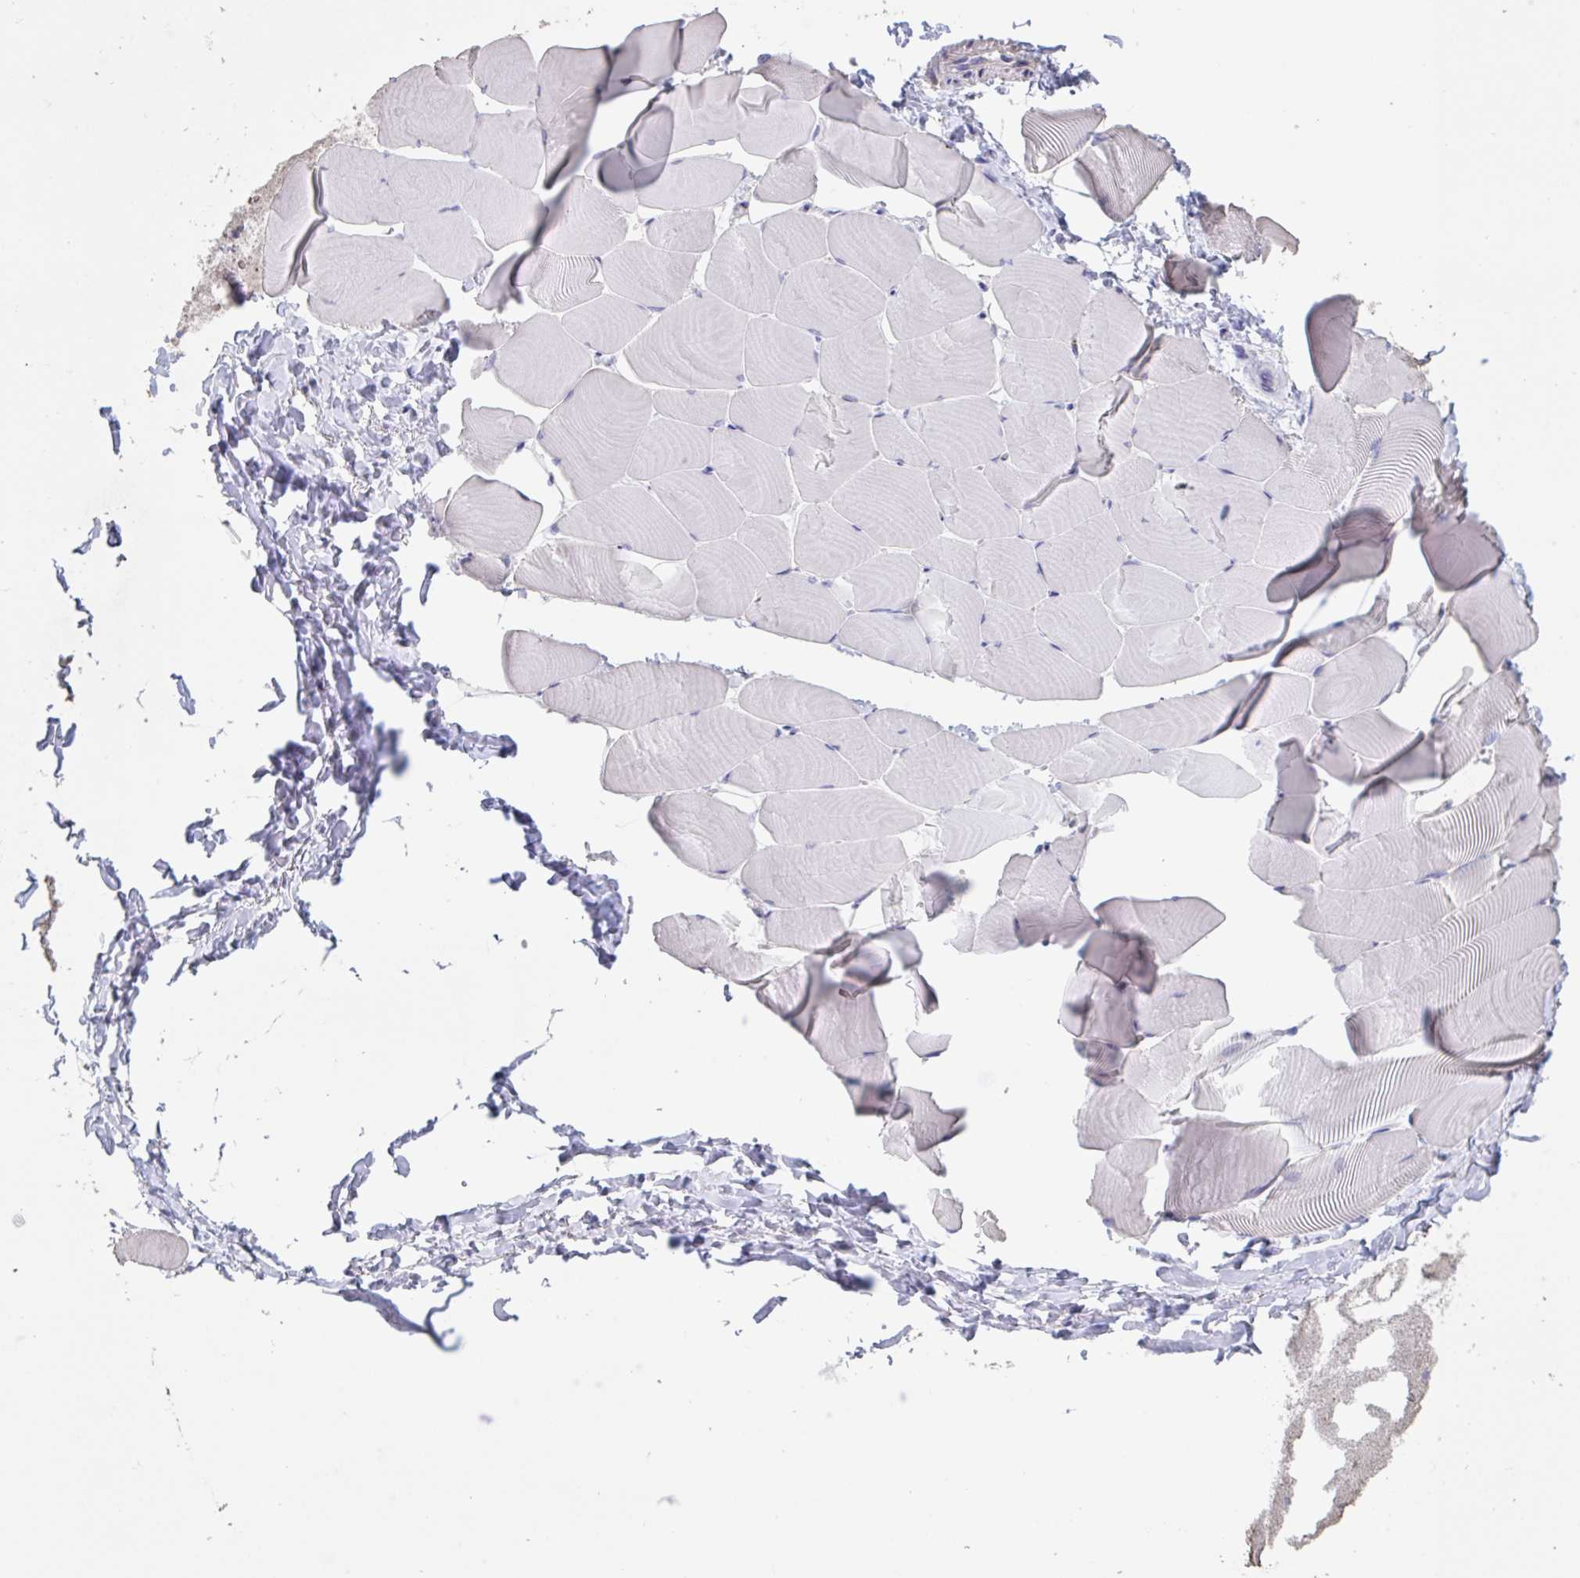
{"staining": {"intensity": "negative", "quantity": "none", "location": "none"}, "tissue": "skeletal muscle", "cell_type": "Myocytes", "image_type": "normal", "snomed": [{"axis": "morphology", "description": "Normal tissue, NOS"}, {"axis": "topography", "description": "Skeletal muscle"}], "caption": "Immunohistochemistry (IHC) photomicrograph of benign human skeletal muscle stained for a protein (brown), which demonstrates no staining in myocytes.", "gene": "CHMP5", "patient": {"sex": "male", "age": 25}}